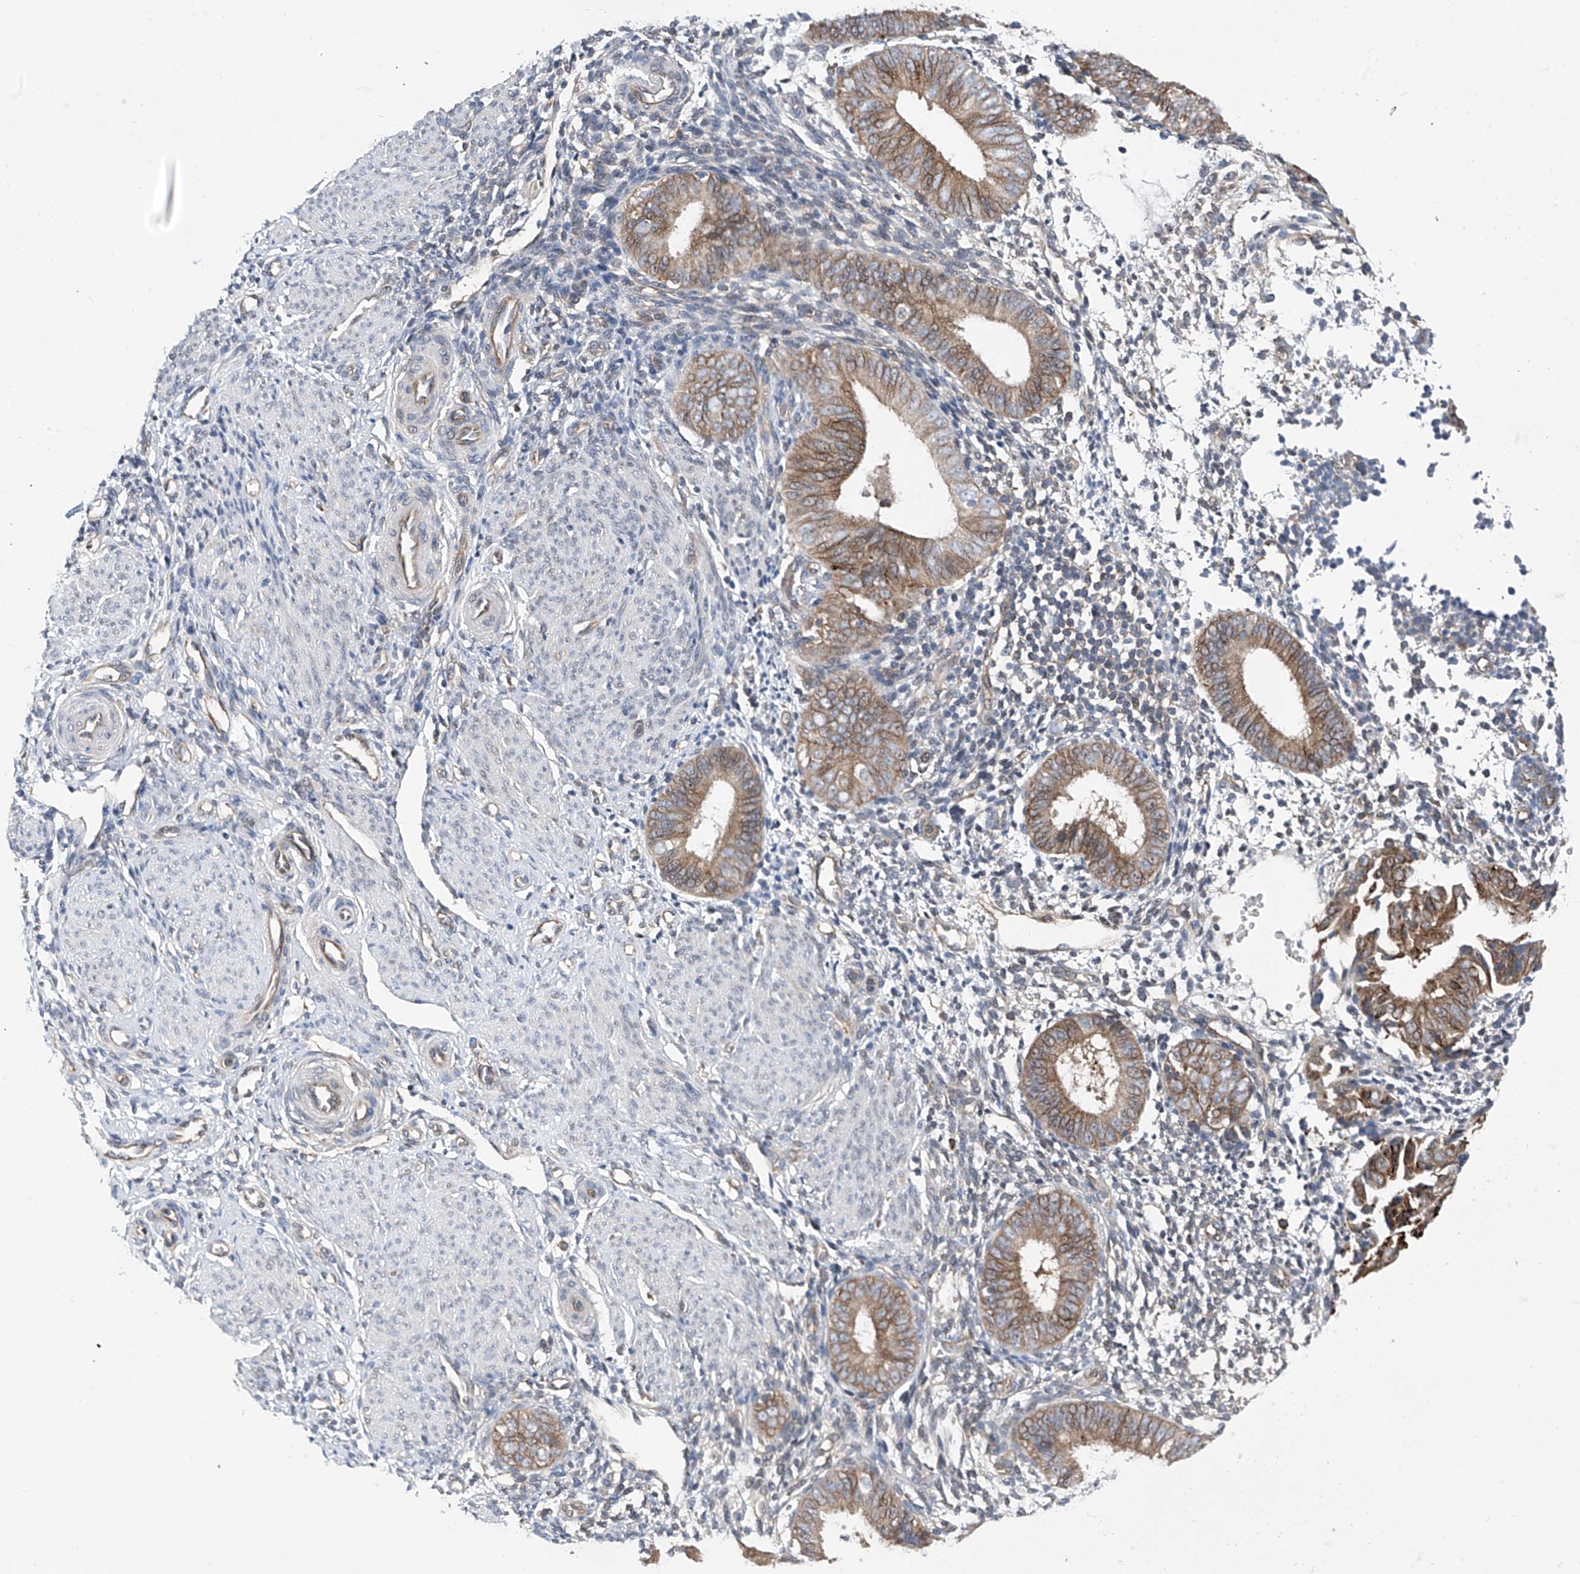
{"staining": {"intensity": "weak", "quantity": "25%-75%", "location": "cytoplasmic/membranous"}, "tissue": "endometrium", "cell_type": "Cells in endometrial stroma", "image_type": "normal", "snomed": [{"axis": "morphology", "description": "Normal tissue, NOS"}, {"axis": "topography", "description": "Uterus"}, {"axis": "topography", "description": "Endometrium"}], "caption": "Cells in endometrial stroma exhibit low levels of weak cytoplasmic/membranous staining in about 25%-75% of cells in unremarkable human endometrium. (DAB IHC with brightfield microscopy, high magnification).", "gene": "CHPF", "patient": {"sex": "female", "age": 48}}